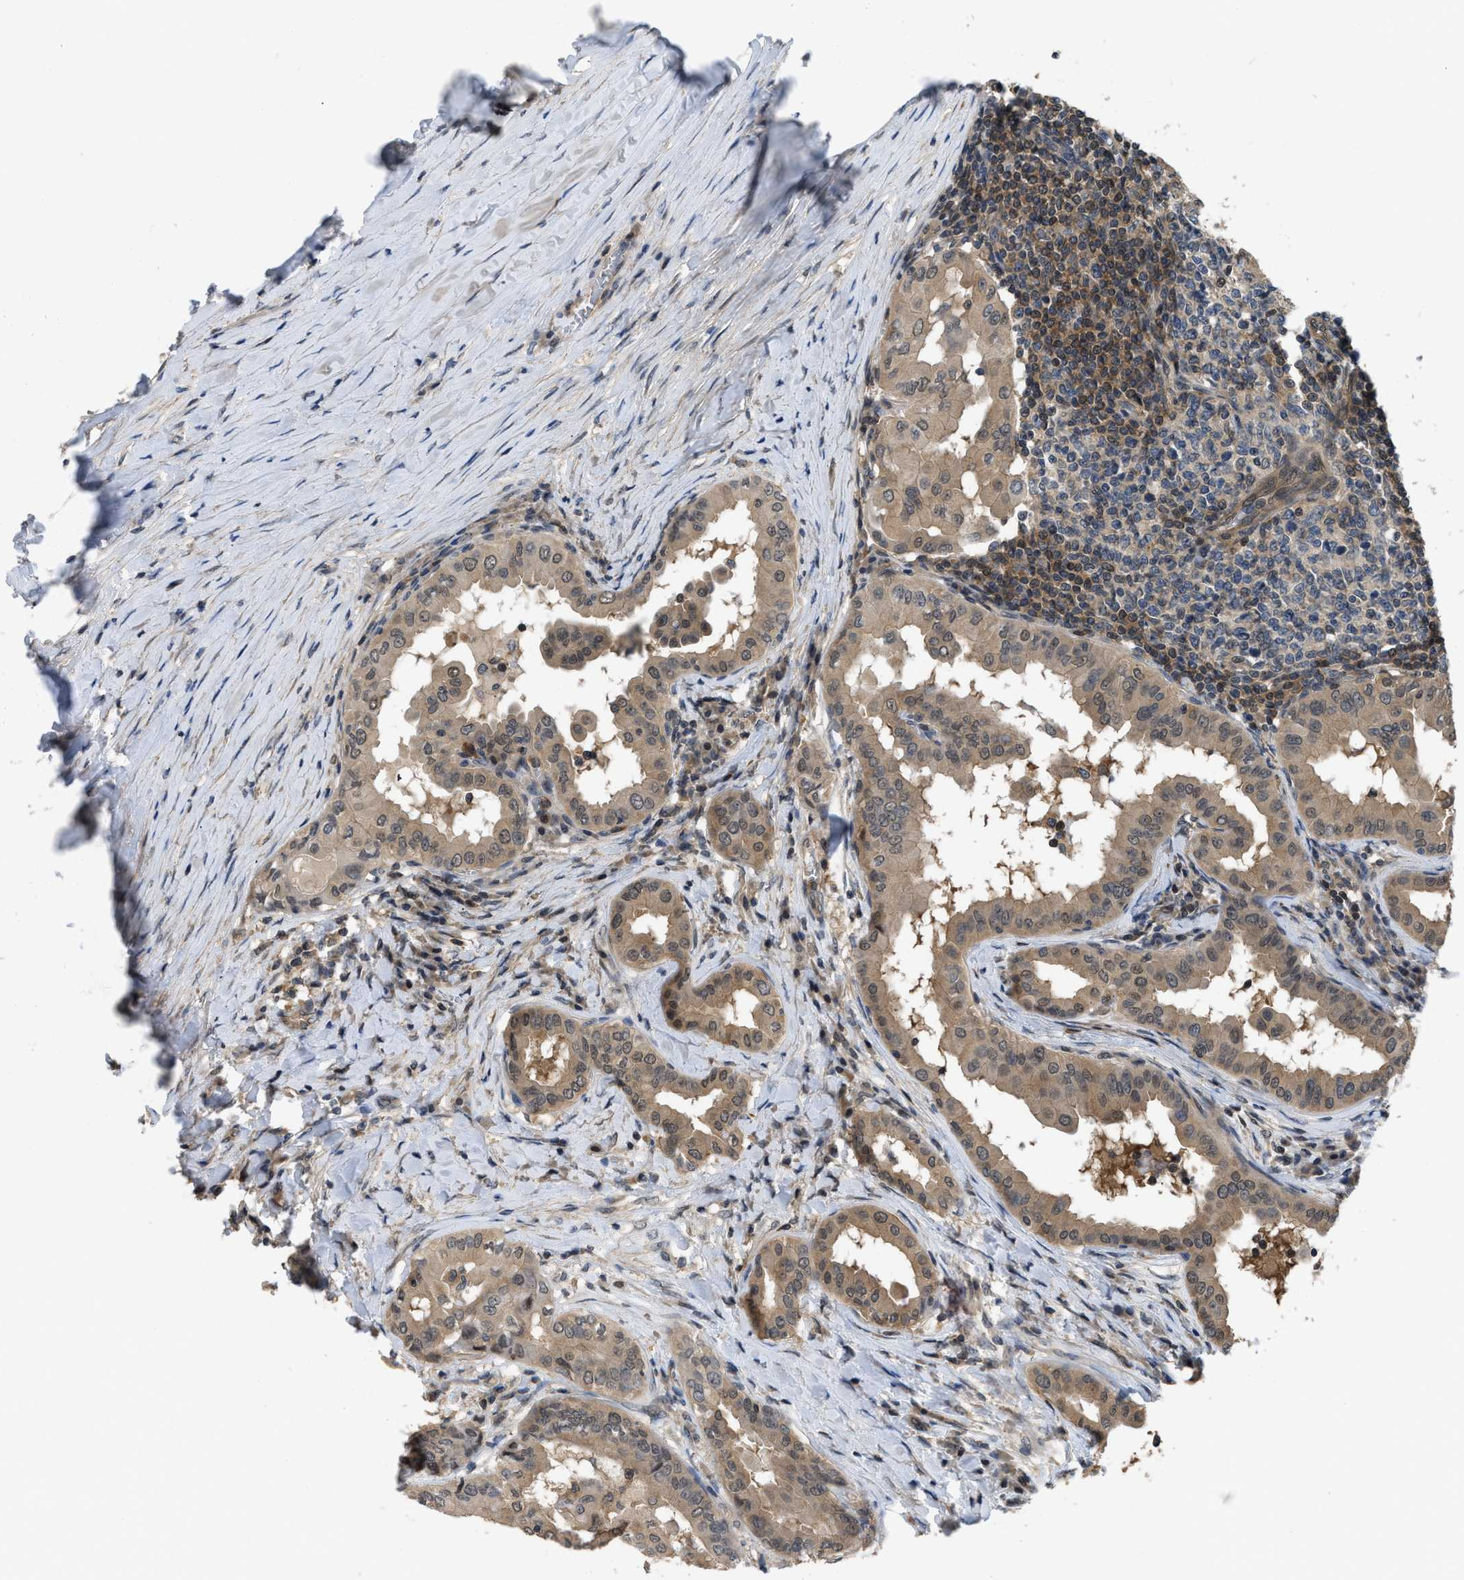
{"staining": {"intensity": "weak", "quantity": ">75%", "location": "cytoplasmic/membranous"}, "tissue": "thyroid cancer", "cell_type": "Tumor cells", "image_type": "cancer", "snomed": [{"axis": "morphology", "description": "Papillary adenocarcinoma, NOS"}, {"axis": "topography", "description": "Thyroid gland"}], "caption": "The micrograph shows staining of papillary adenocarcinoma (thyroid), revealing weak cytoplasmic/membranous protein expression (brown color) within tumor cells.", "gene": "TES", "patient": {"sex": "male", "age": 33}}